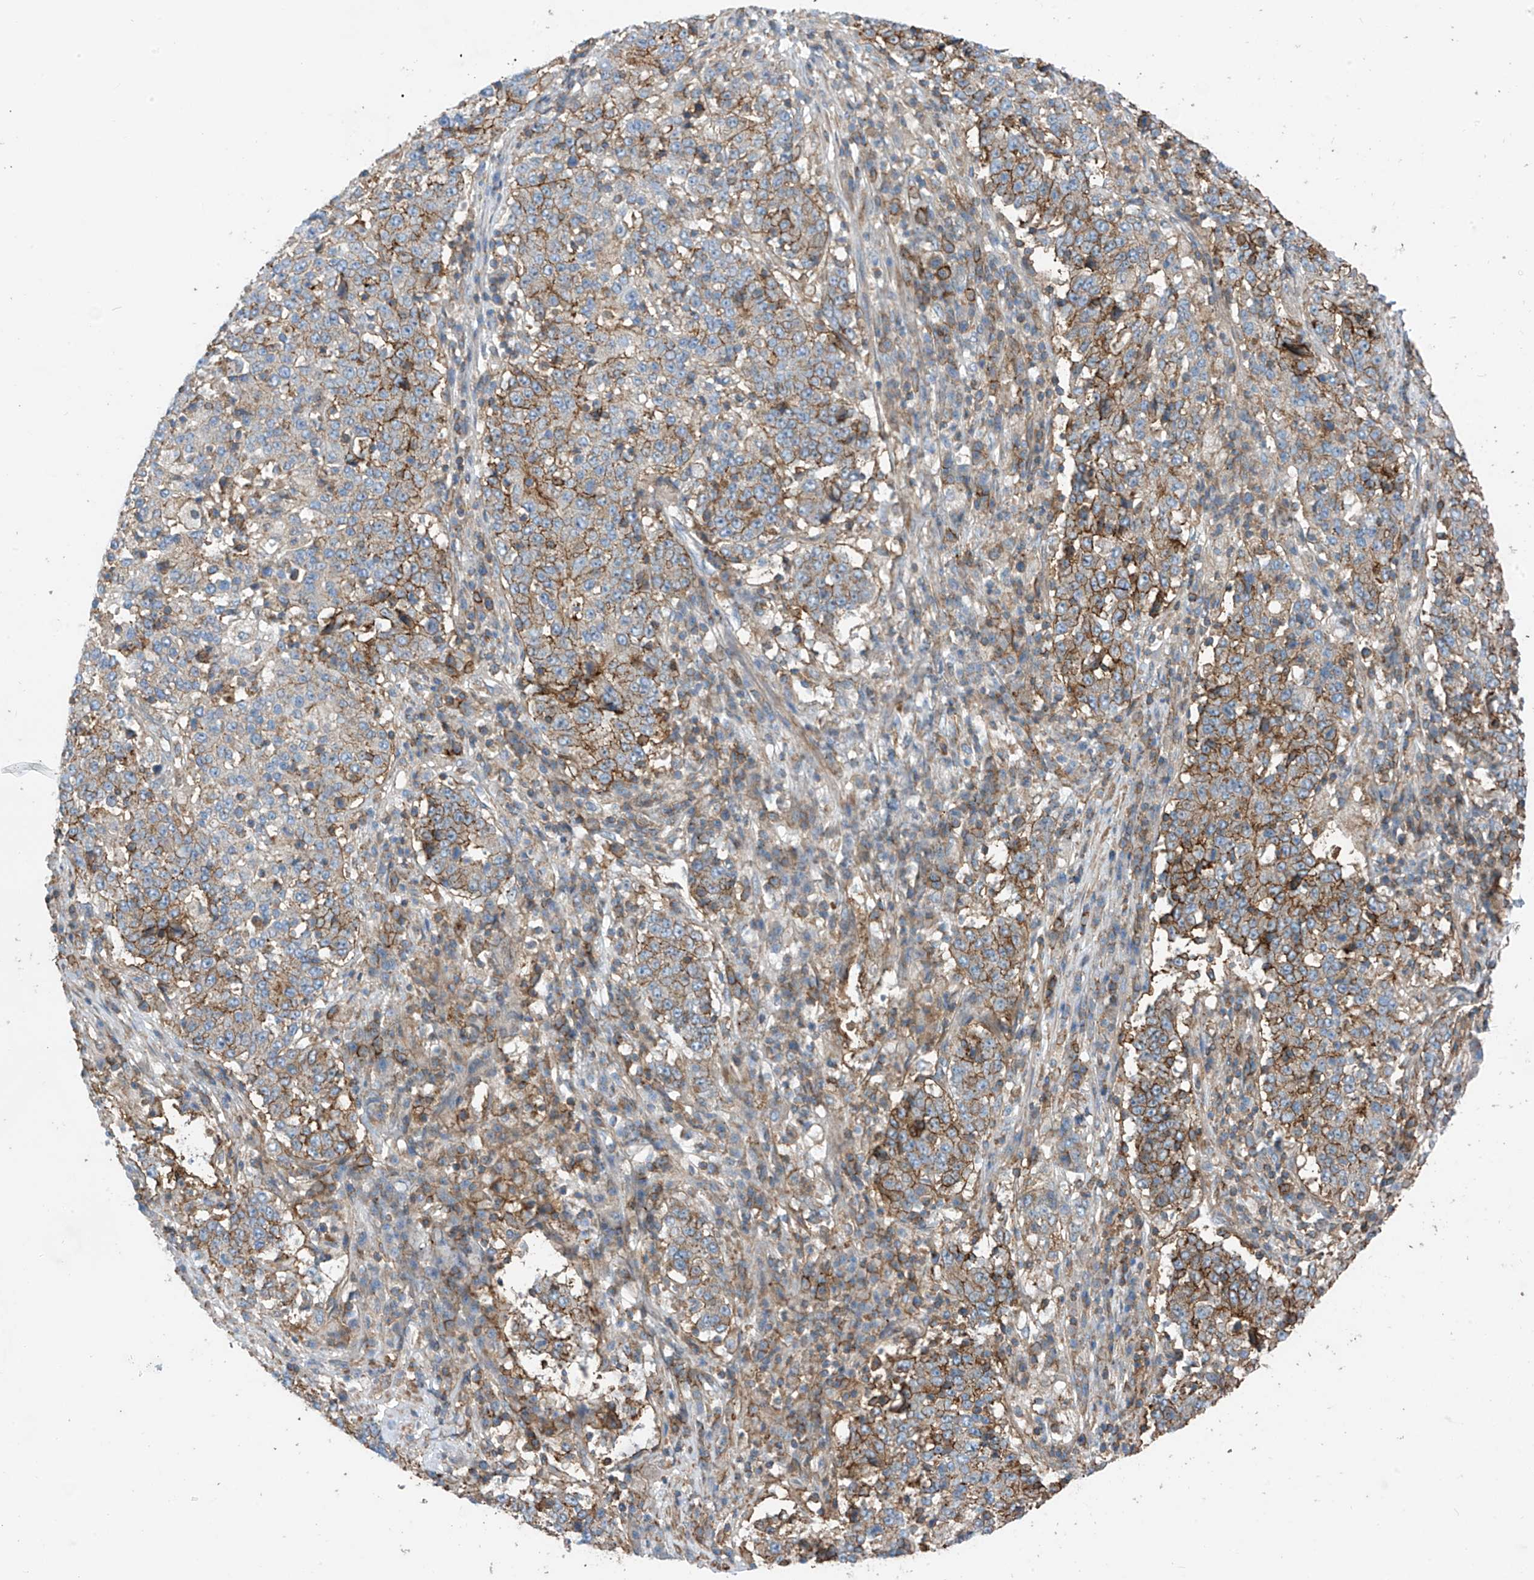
{"staining": {"intensity": "moderate", "quantity": "25%-75%", "location": "cytoplasmic/membranous"}, "tissue": "stomach cancer", "cell_type": "Tumor cells", "image_type": "cancer", "snomed": [{"axis": "morphology", "description": "Adenocarcinoma, NOS"}, {"axis": "topography", "description": "Stomach"}], "caption": "Tumor cells demonstrate medium levels of moderate cytoplasmic/membranous expression in approximately 25%-75% of cells in human stomach adenocarcinoma. Using DAB (brown) and hematoxylin (blue) stains, captured at high magnification using brightfield microscopy.", "gene": "SLC1A5", "patient": {"sex": "male", "age": 59}}